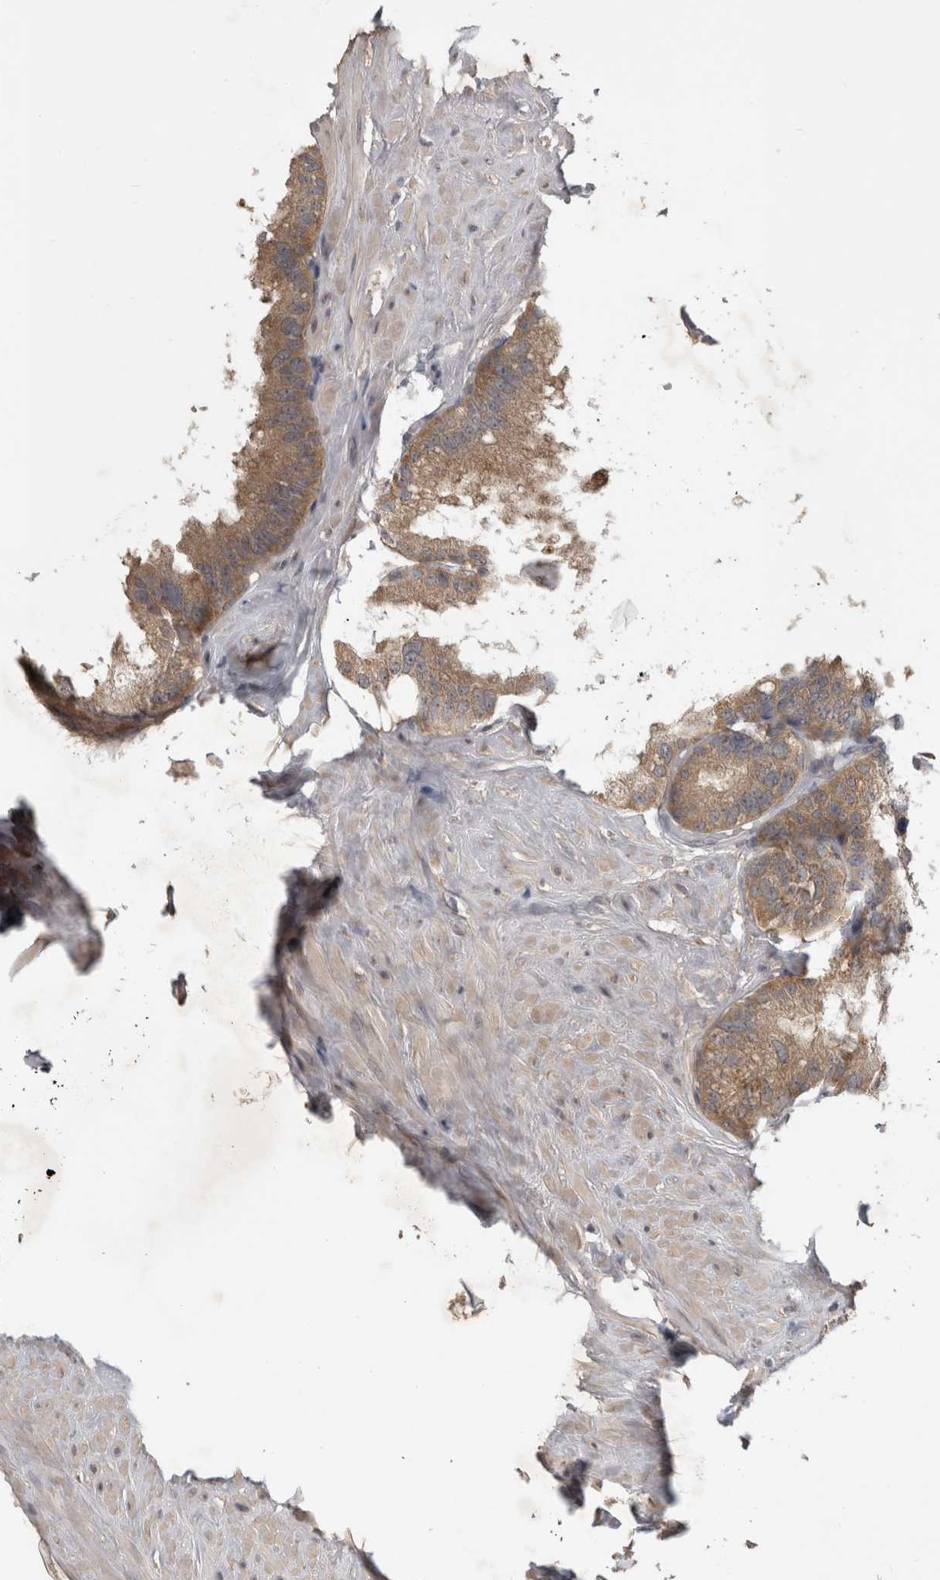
{"staining": {"intensity": "moderate", "quantity": ">75%", "location": "cytoplasmic/membranous"}, "tissue": "seminal vesicle", "cell_type": "Glandular cells", "image_type": "normal", "snomed": [{"axis": "morphology", "description": "Normal tissue, NOS"}, {"axis": "topography", "description": "Seminal veicle"}], "caption": "The image shows staining of benign seminal vesicle, revealing moderate cytoplasmic/membranous protein staining (brown color) within glandular cells. (DAB (3,3'-diaminobenzidine) IHC with brightfield microscopy, high magnification).", "gene": "ZNF114", "patient": {"sex": "male", "age": 80}}